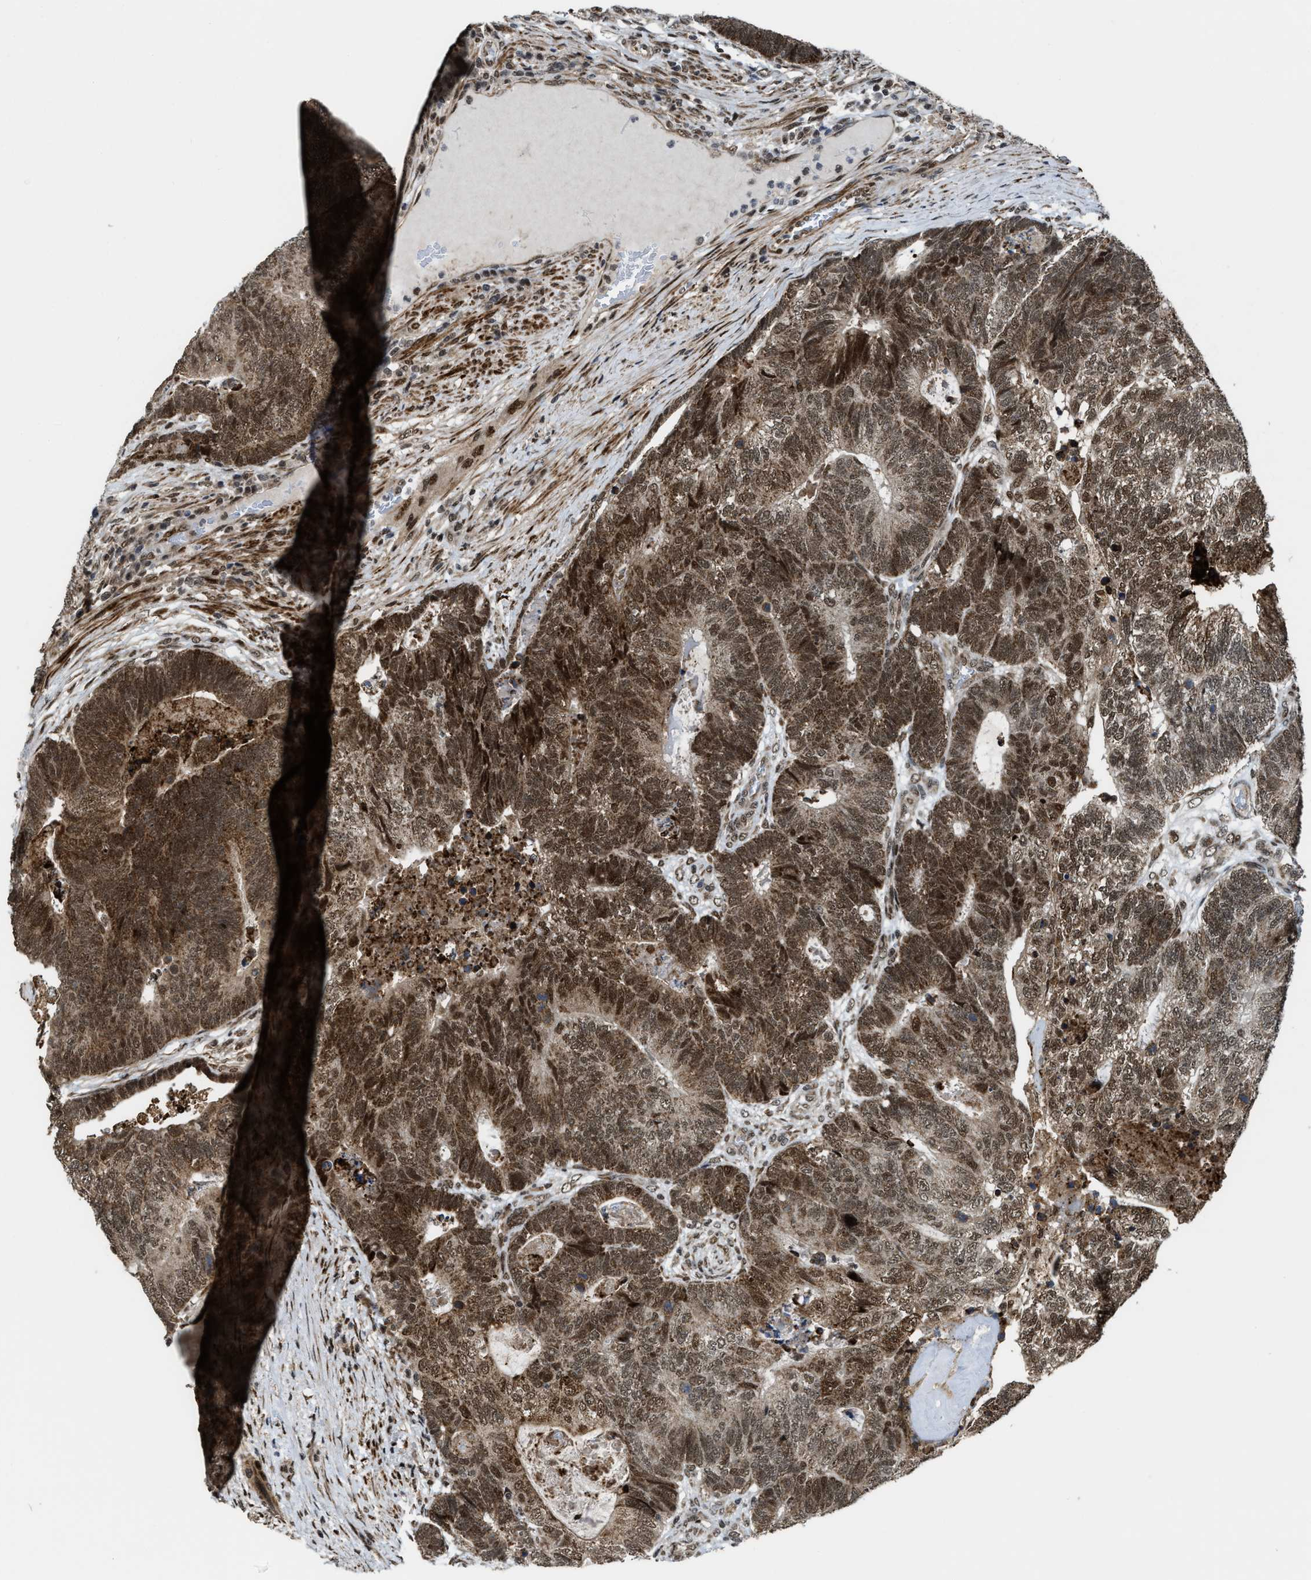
{"staining": {"intensity": "moderate", "quantity": ">75%", "location": "cytoplasmic/membranous,nuclear"}, "tissue": "colorectal cancer", "cell_type": "Tumor cells", "image_type": "cancer", "snomed": [{"axis": "morphology", "description": "Adenocarcinoma, NOS"}, {"axis": "topography", "description": "Colon"}], "caption": "There is medium levels of moderate cytoplasmic/membranous and nuclear positivity in tumor cells of colorectal cancer (adenocarcinoma), as demonstrated by immunohistochemical staining (brown color).", "gene": "ZNF250", "patient": {"sex": "female", "age": 67}}